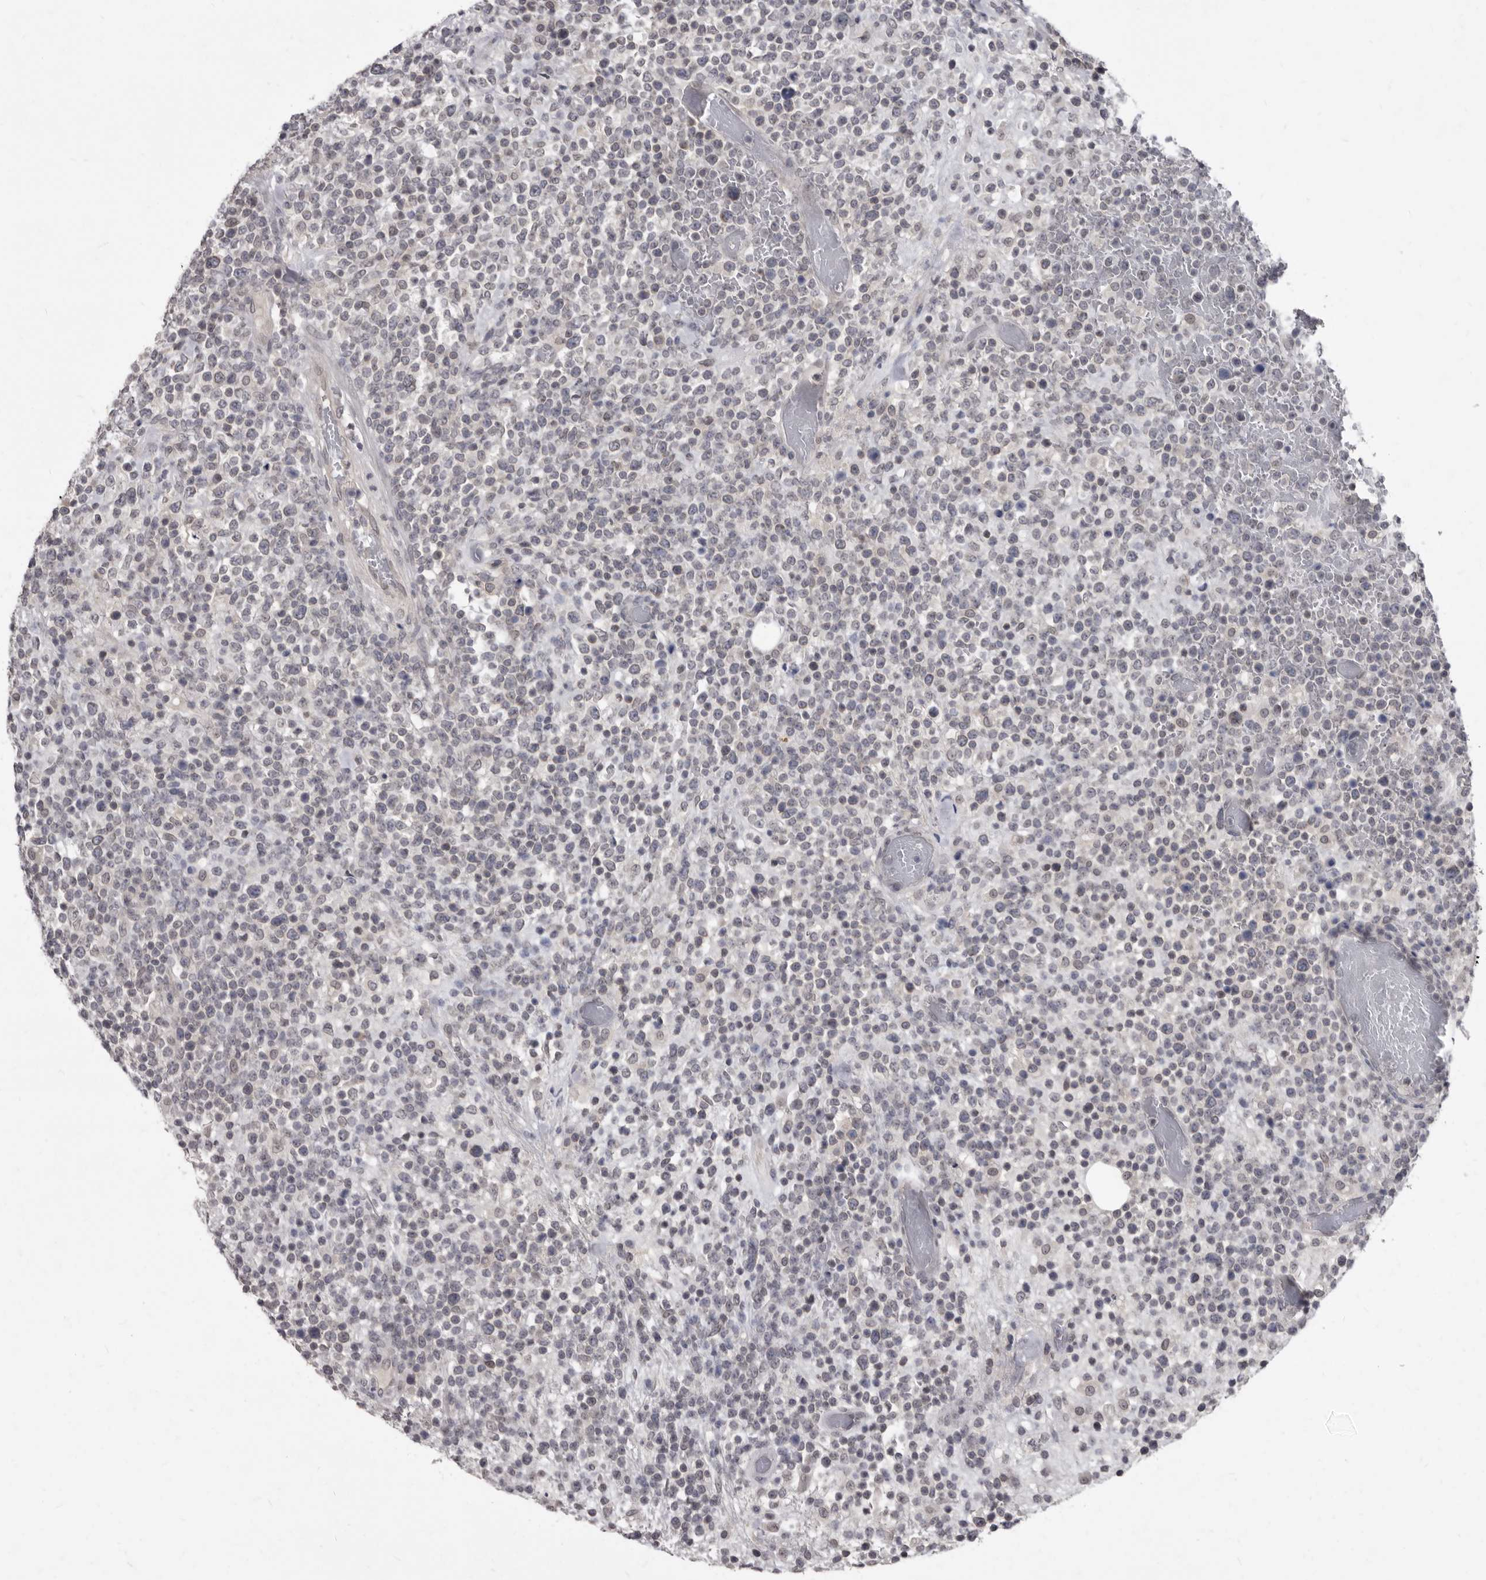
{"staining": {"intensity": "negative", "quantity": "none", "location": "none"}, "tissue": "lymphoma", "cell_type": "Tumor cells", "image_type": "cancer", "snomed": [{"axis": "morphology", "description": "Malignant lymphoma, non-Hodgkin's type, High grade"}, {"axis": "topography", "description": "Colon"}], "caption": "A high-resolution image shows immunohistochemistry staining of lymphoma, which exhibits no significant positivity in tumor cells. (Immunohistochemistry (ihc), brightfield microscopy, high magnification).", "gene": "SULT1E1", "patient": {"sex": "female", "age": 53}}